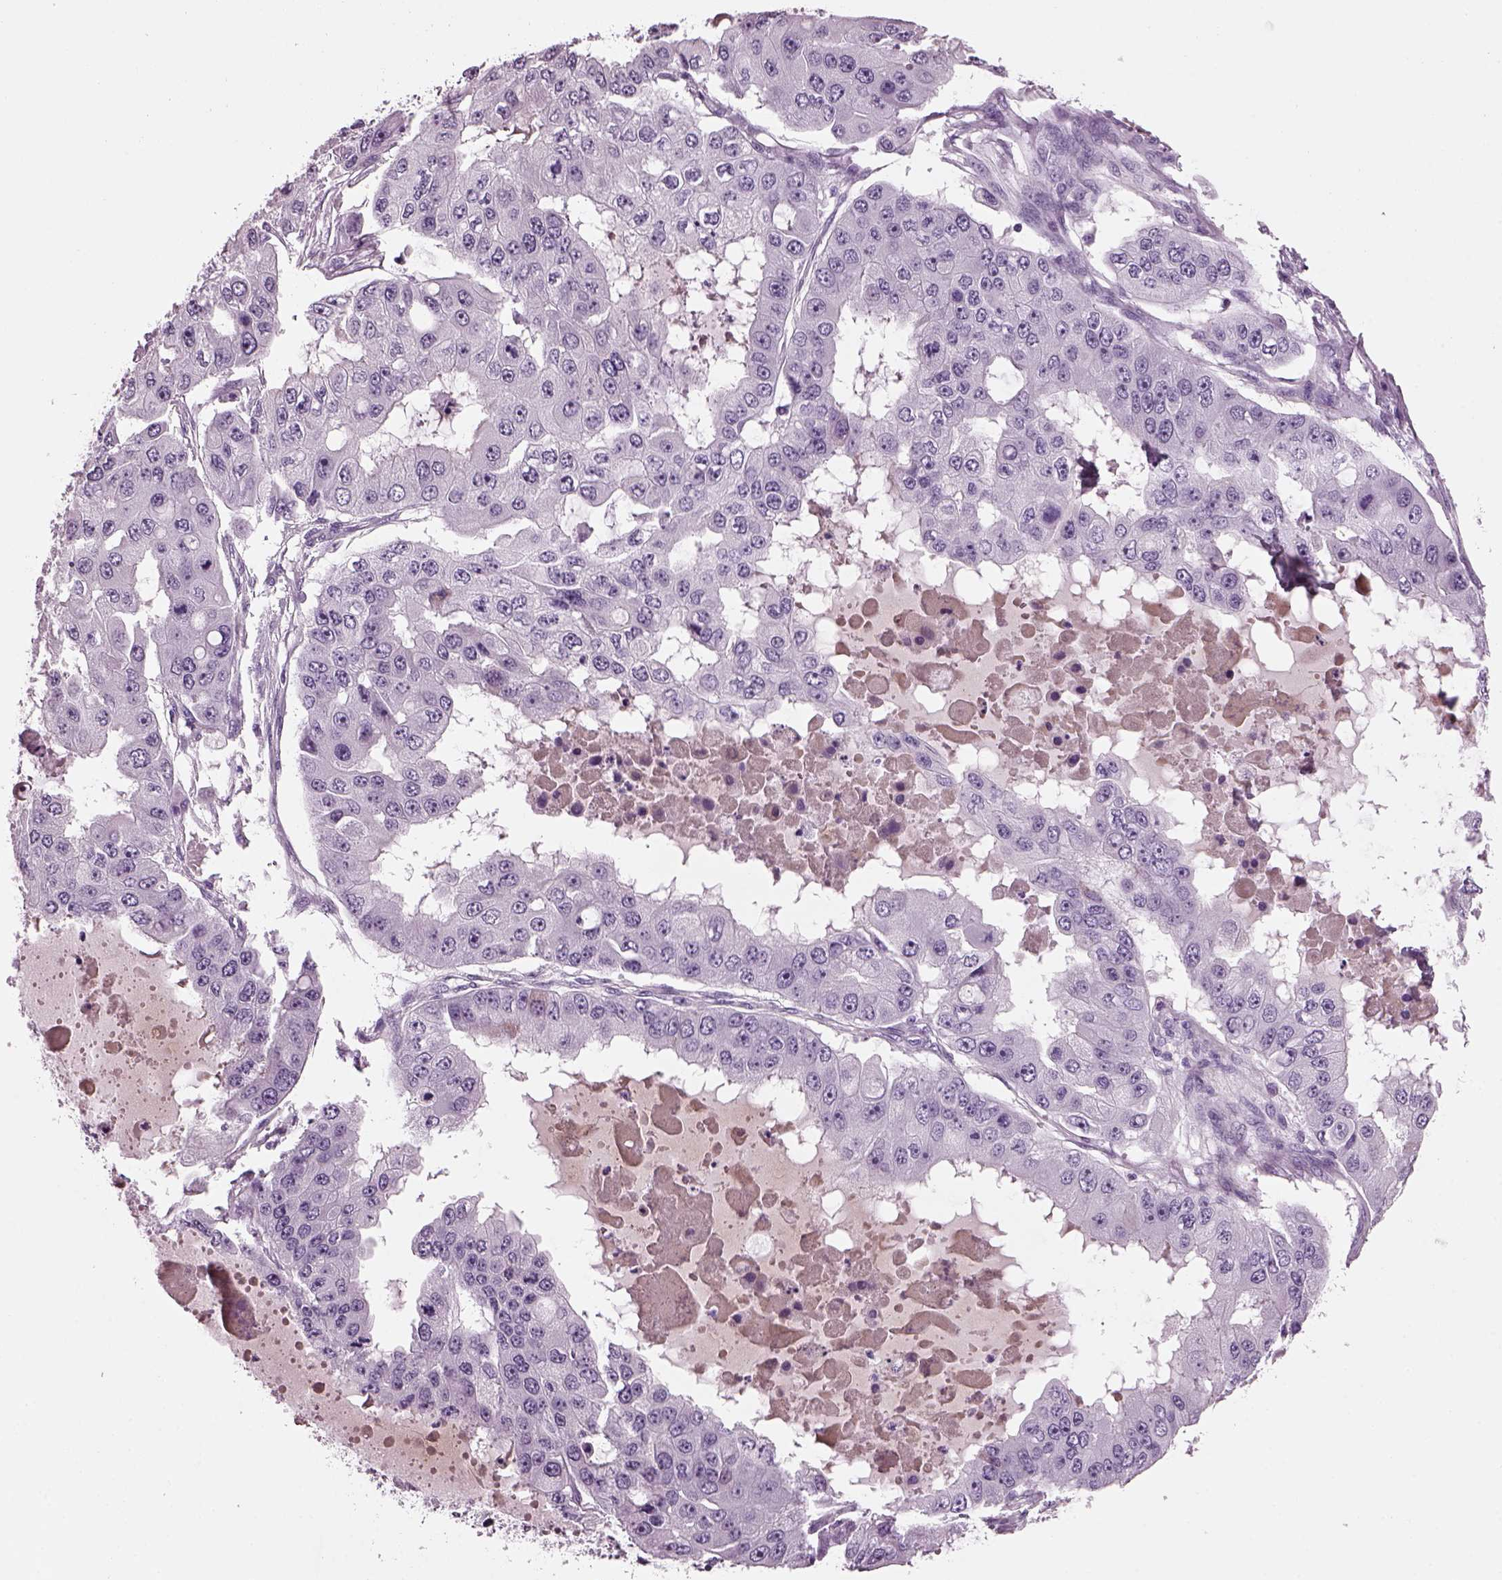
{"staining": {"intensity": "negative", "quantity": "none", "location": "none"}, "tissue": "ovarian cancer", "cell_type": "Tumor cells", "image_type": "cancer", "snomed": [{"axis": "morphology", "description": "Cystadenocarcinoma, serous, NOS"}, {"axis": "topography", "description": "Ovary"}], "caption": "The photomicrograph displays no significant staining in tumor cells of ovarian cancer.", "gene": "KRTAP3-2", "patient": {"sex": "female", "age": 56}}